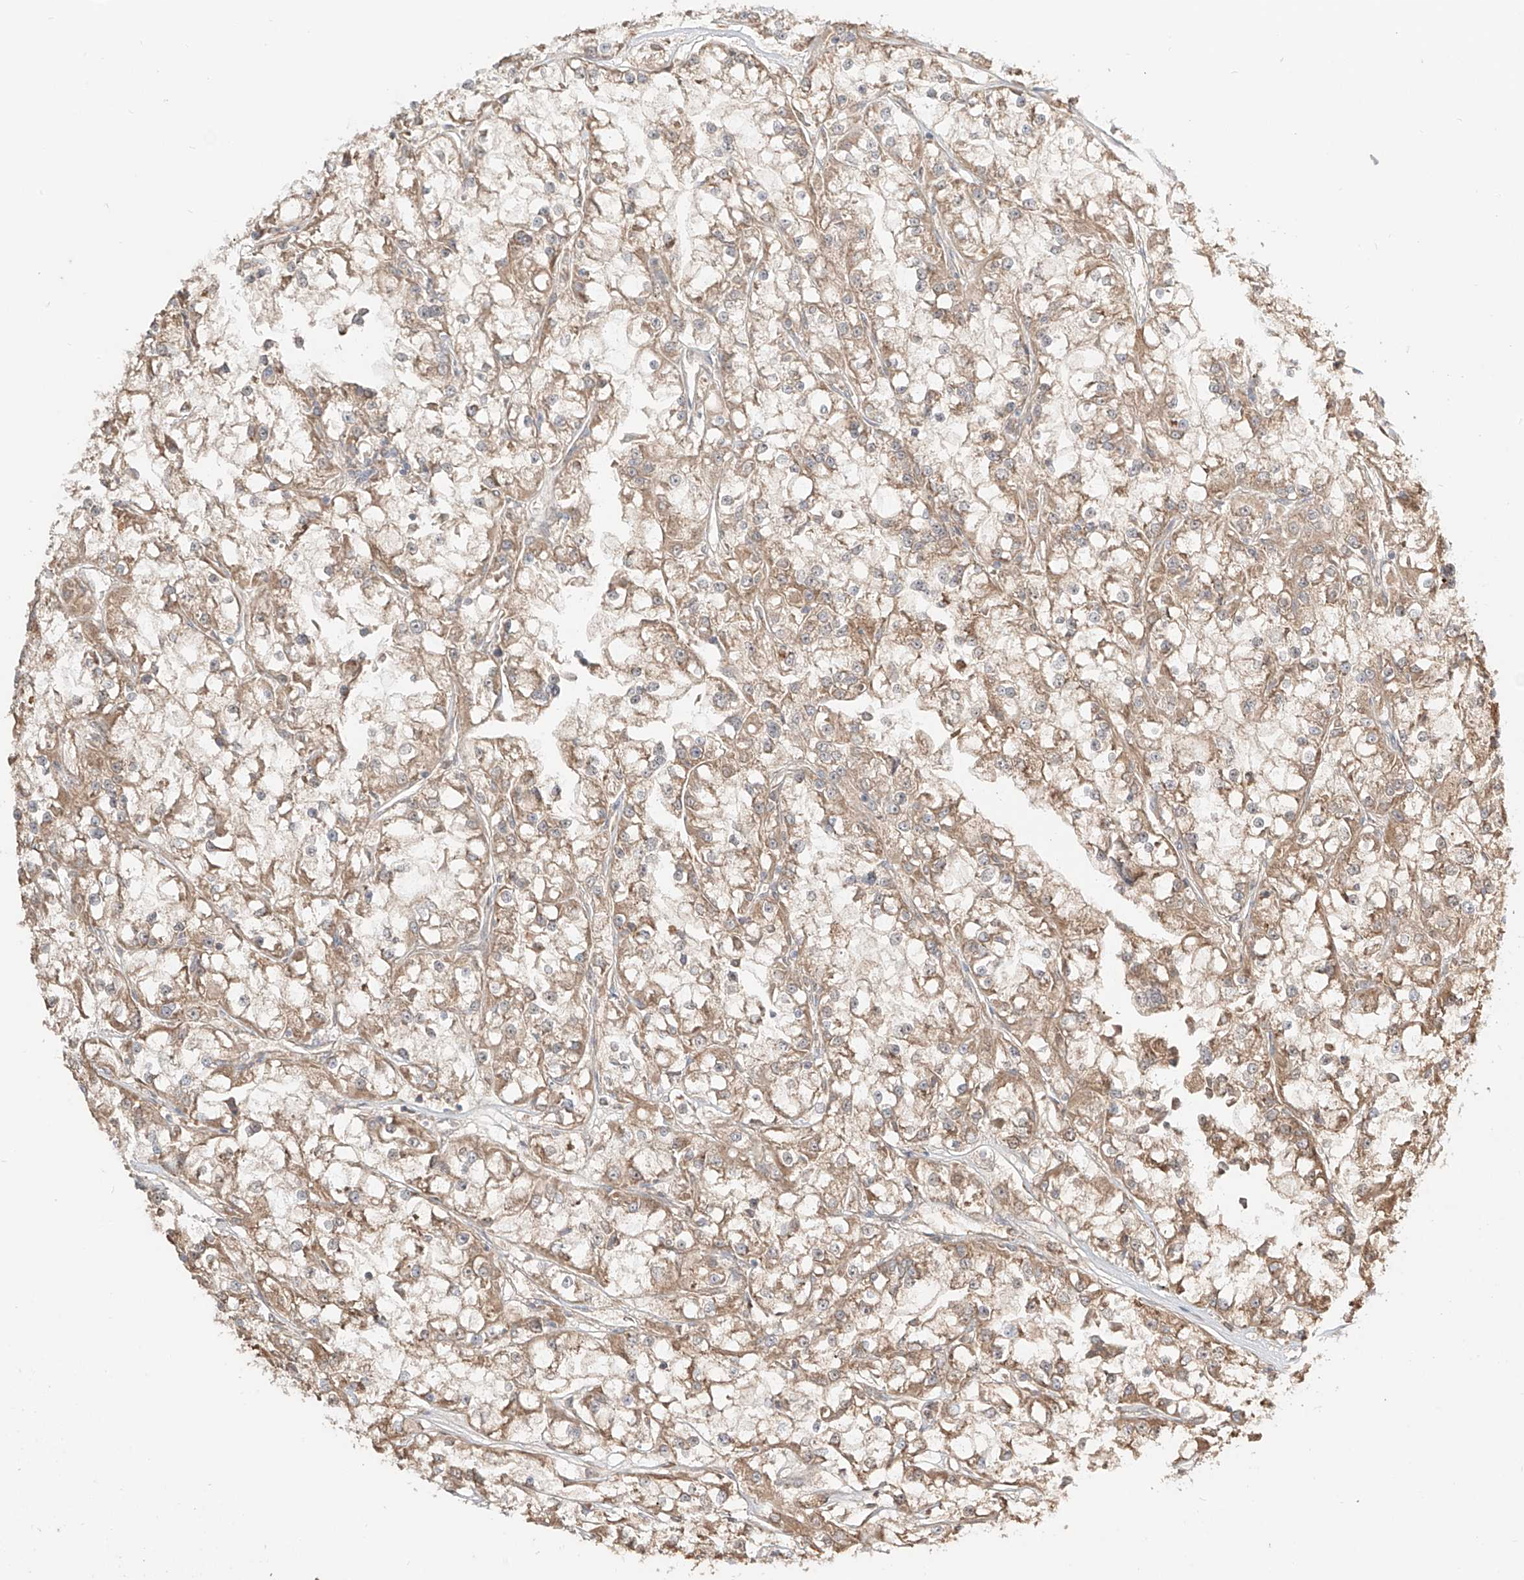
{"staining": {"intensity": "moderate", "quantity": ">75%", "location": "cytoplasmic/membranous"}, "tissue": "renal cancer", "cell_type": "Tumor cells", "image_type": "cancer", "snomed": [{"axis": "morphology", "description": "Adenocarcinoma, NOS"}, {"axis": "topography", "description": "Kidney"}], "caption": "Brown immunohistochemical staining in adenocarcinoma (renal) exhibits moderate cytoplasmic/membranous positivity in about >75% of tumor cells. The staining was performed using DAB to visualize the protein expression in brown, while the nuclei were stained in blue with hematoxylin (Magnification: 20x).", "gene": "ERO1A", "patient": {"sex": "female", "age": 52}}